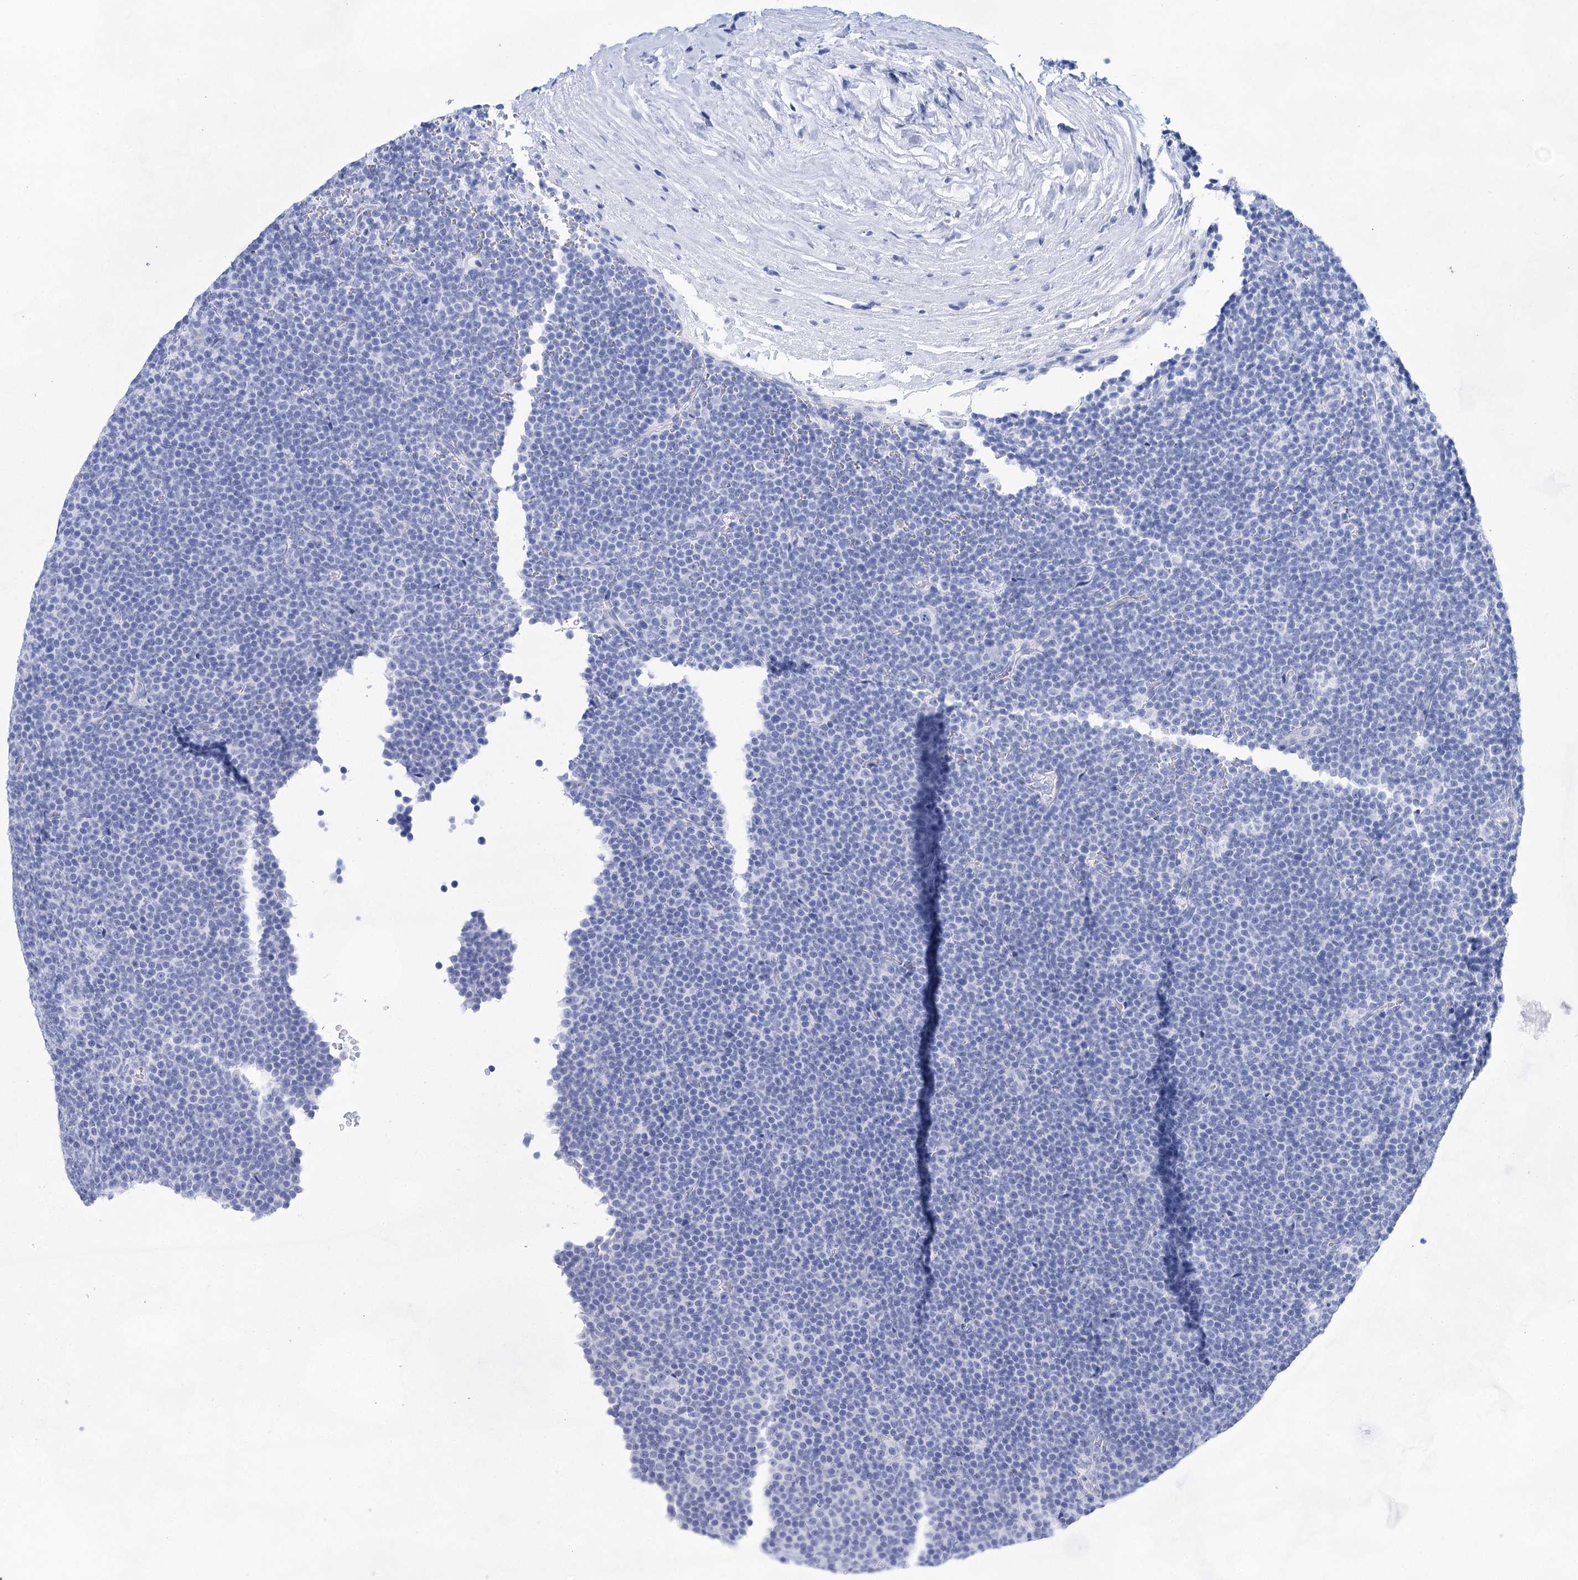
{"staining": {"intensity": "negative", "quantity": "none", "location": "none"}, "tissue": "lymphoma", "cell_type": "Tumor cells", "image_type": "cancer", "snomed": [{"axis": "morphology", "description": "Malignant lymphoma, non-Hodgkin's type, Low grade"}, {"axis": "topography", "description": "Lymph node"}], "caption": "DAB immunohistochemical staining of low-grade malignant lymphoma, non-Hodgkin's type exhibits no significant staining in tumor cells. (IHC, brightfield microscopy, high magnification).", "gene": "LALBA", "patient": {"sex": "female", "age": 67}}